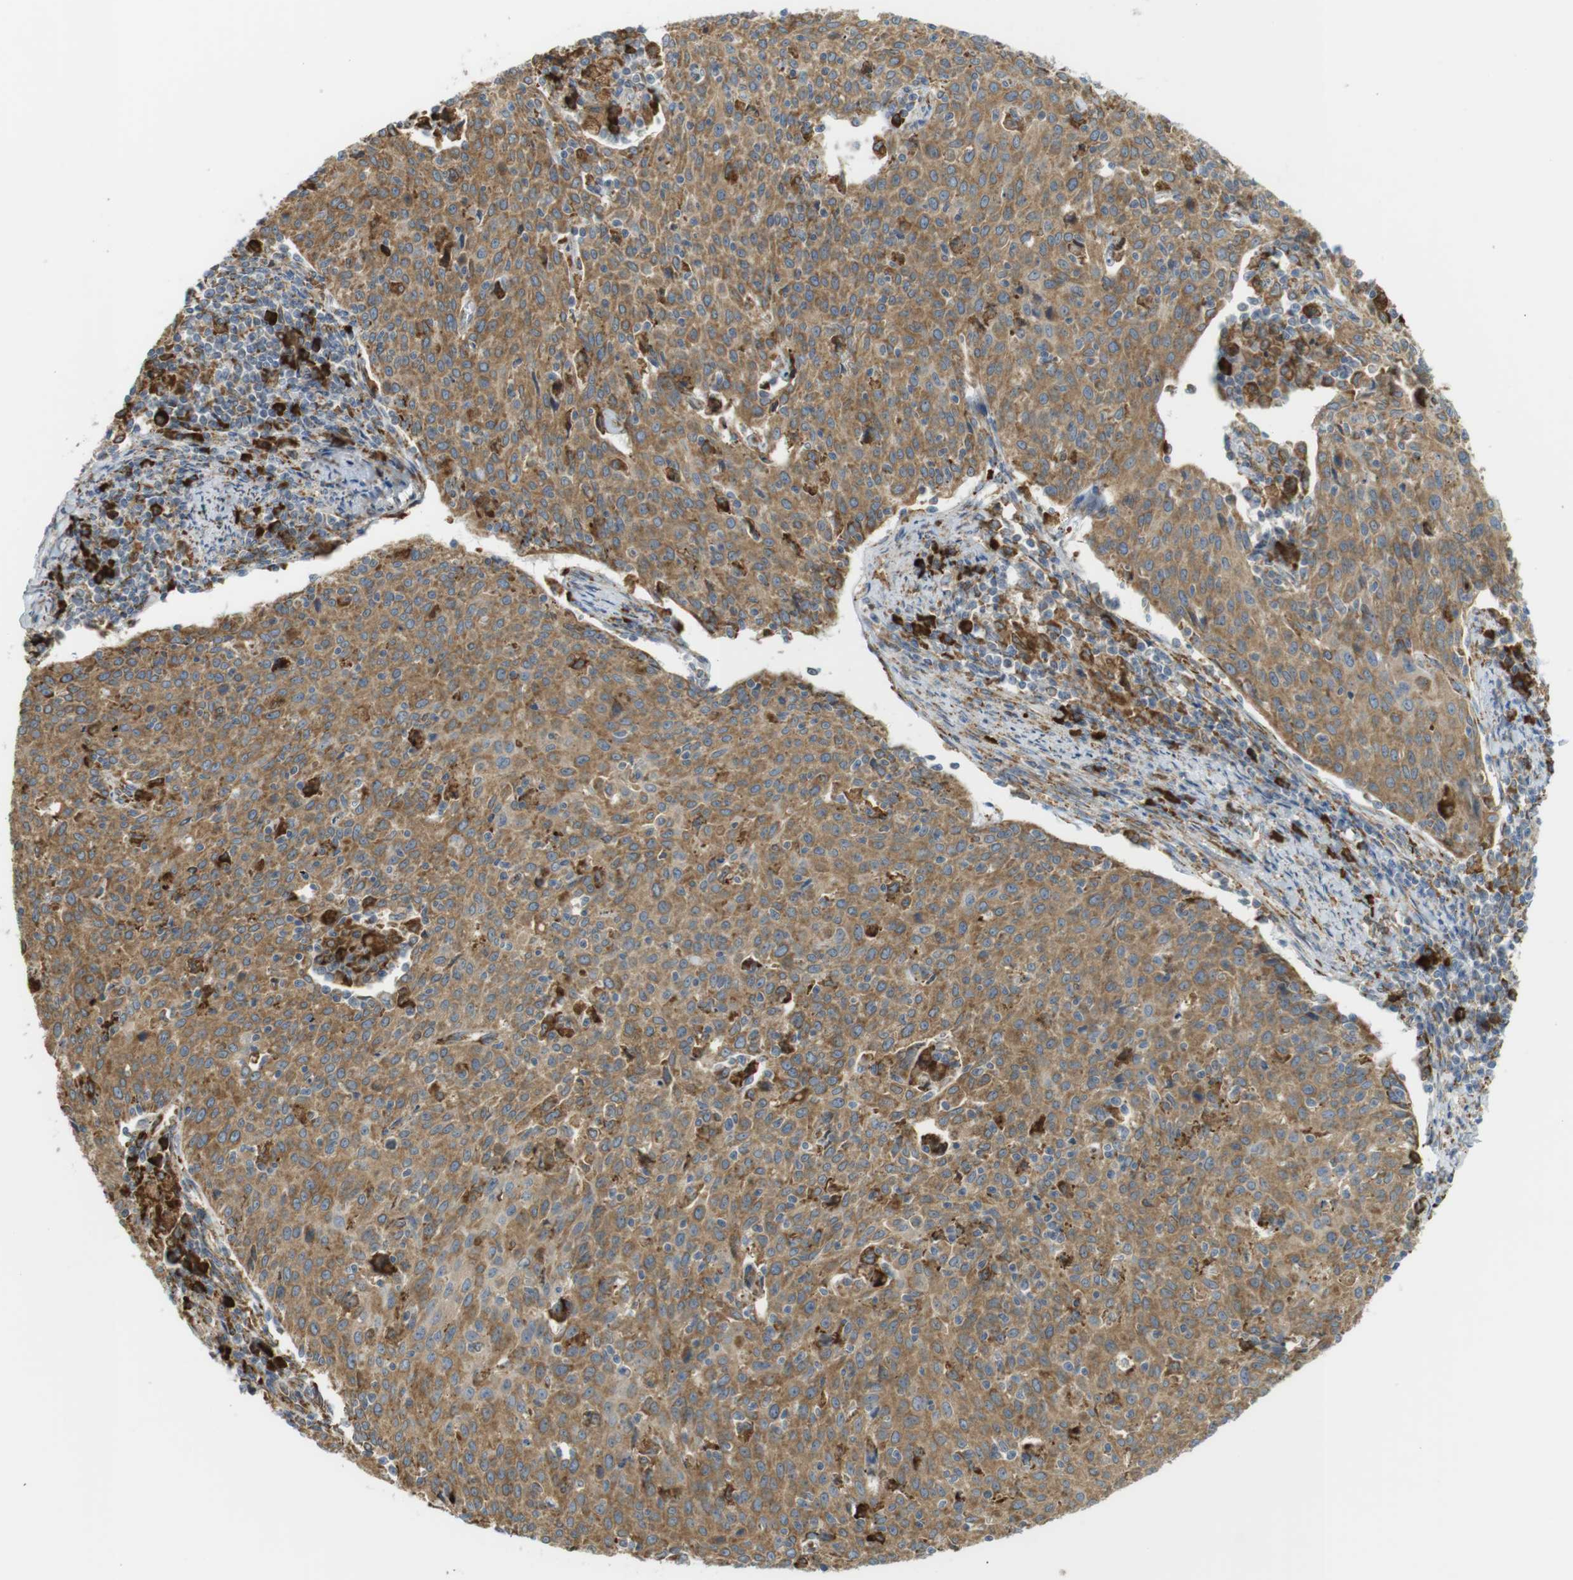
{"staining": {"intensity": "moderate", "quantity": ">75%", "location": "cytoplasmic/membranous"}, "tissue": "cervical cancer", "cell_type": "Tumor cells", "image_type": "cancer", "snomed": [{"axis": "morphology", "description": "Squamous cell carcinoma, NOS"}, {"axis": "topography", "description": "Cervix"}], "caption": "Approximately >75% of tumor cells in cervical squamous cell carcinoma reveal moderate cytoplasmic/membranous protein expression as visualized by brown immunohistochemical staining.", "gene": "MBOAT2", "patient": {"sex": "female", "age": 38}}